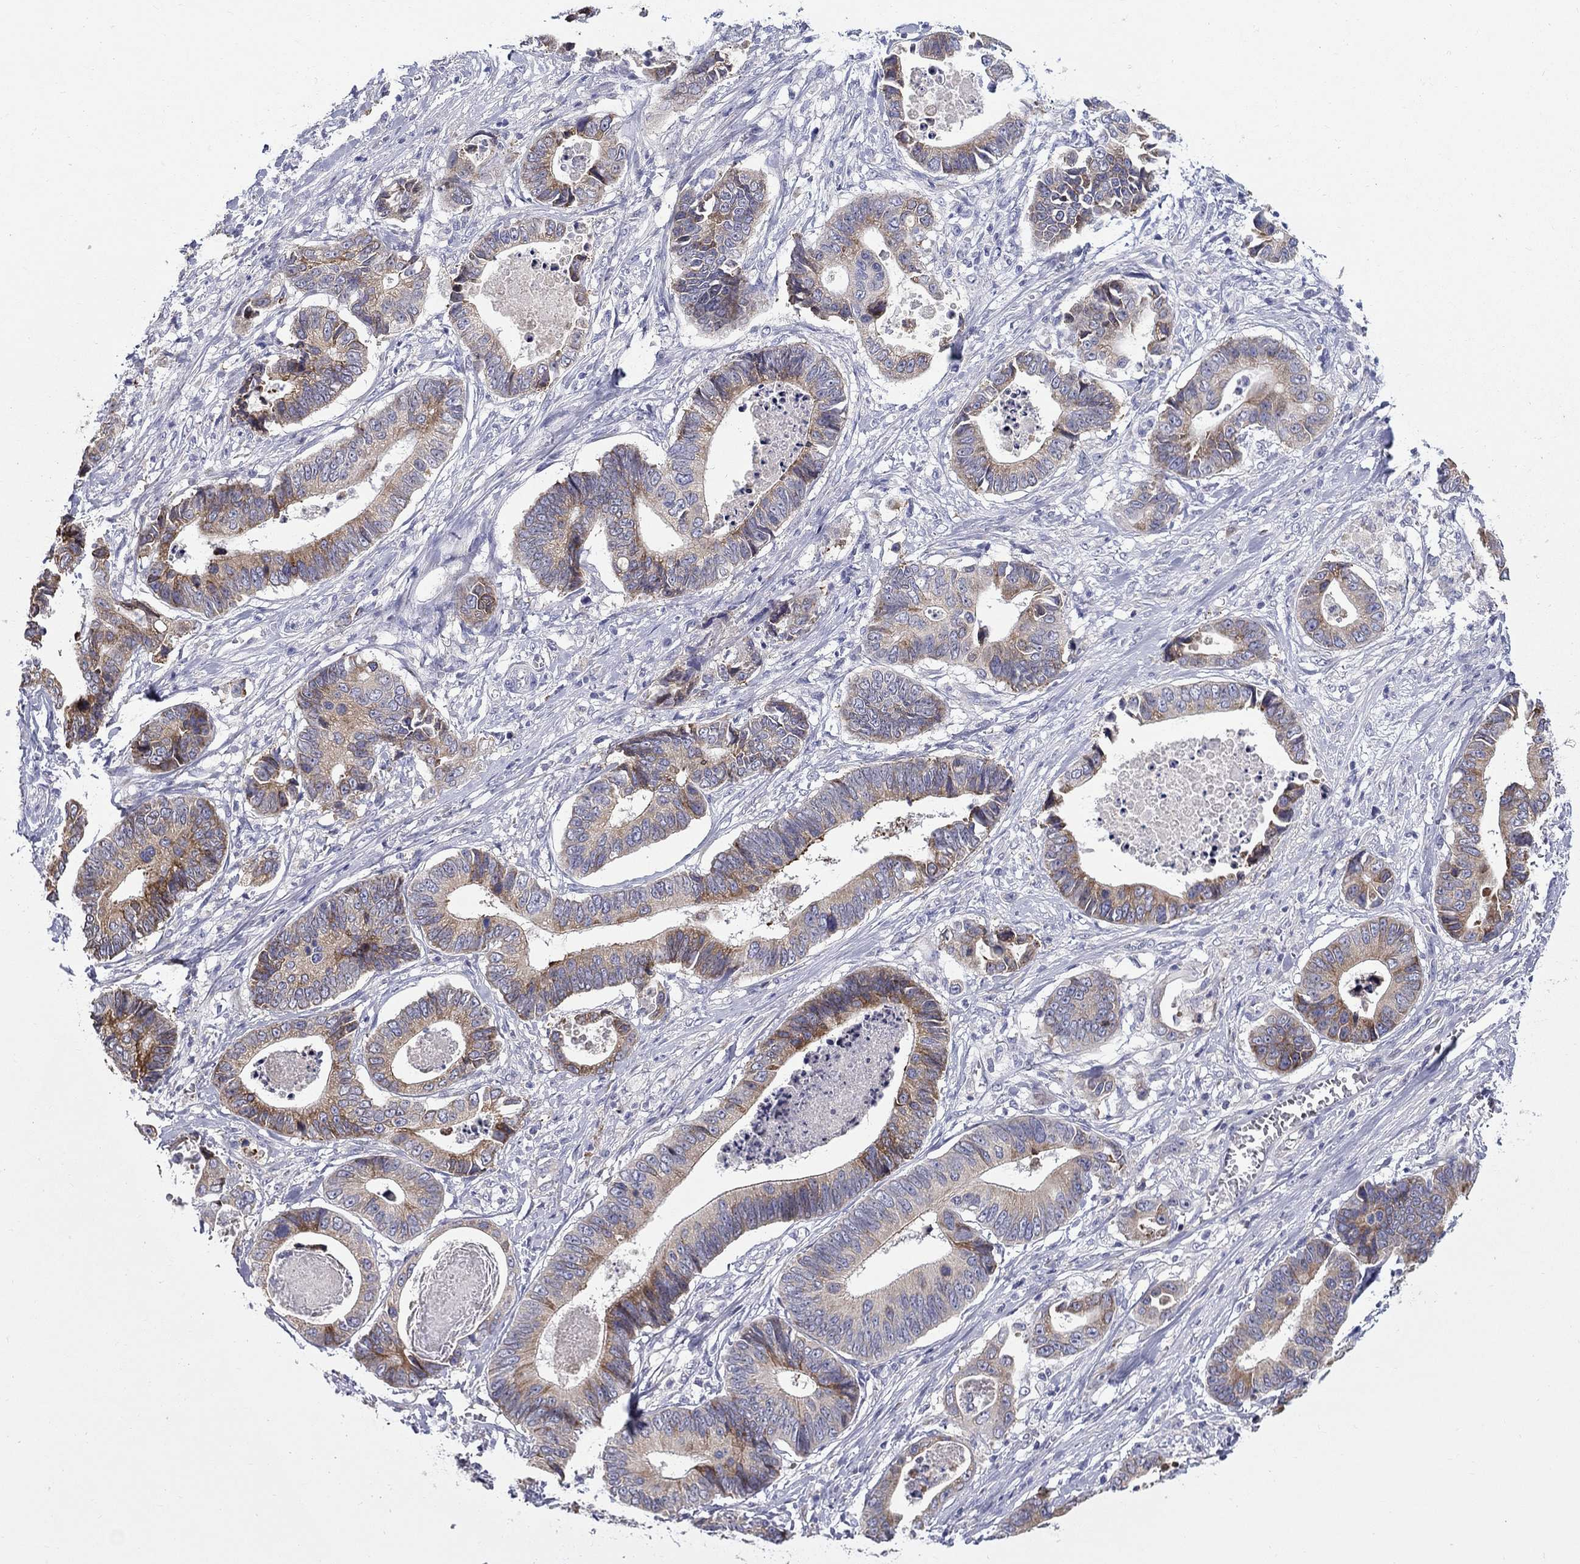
{"staining": {"intensity": "strong", "quantity": "<25%", "location": "cytoplasmic/membranous"}, "tissue": "stomach cancer", "cell_type": "Tumor cells", "image_type": "cancer", "snomed": [{"axis": "morphology", "description": "Adenocarcinoma, NOS"}, {"axis": "topography", "description": "Stomach"}], "caption": "Protein expression analysis of human adenocarcinoma (stomach) reveals strong cytoplasmic/membranous positivity in about <25% of tumor cells.", "gene": "QRFPR", "patient": {"sex": "male", "age": 84}}